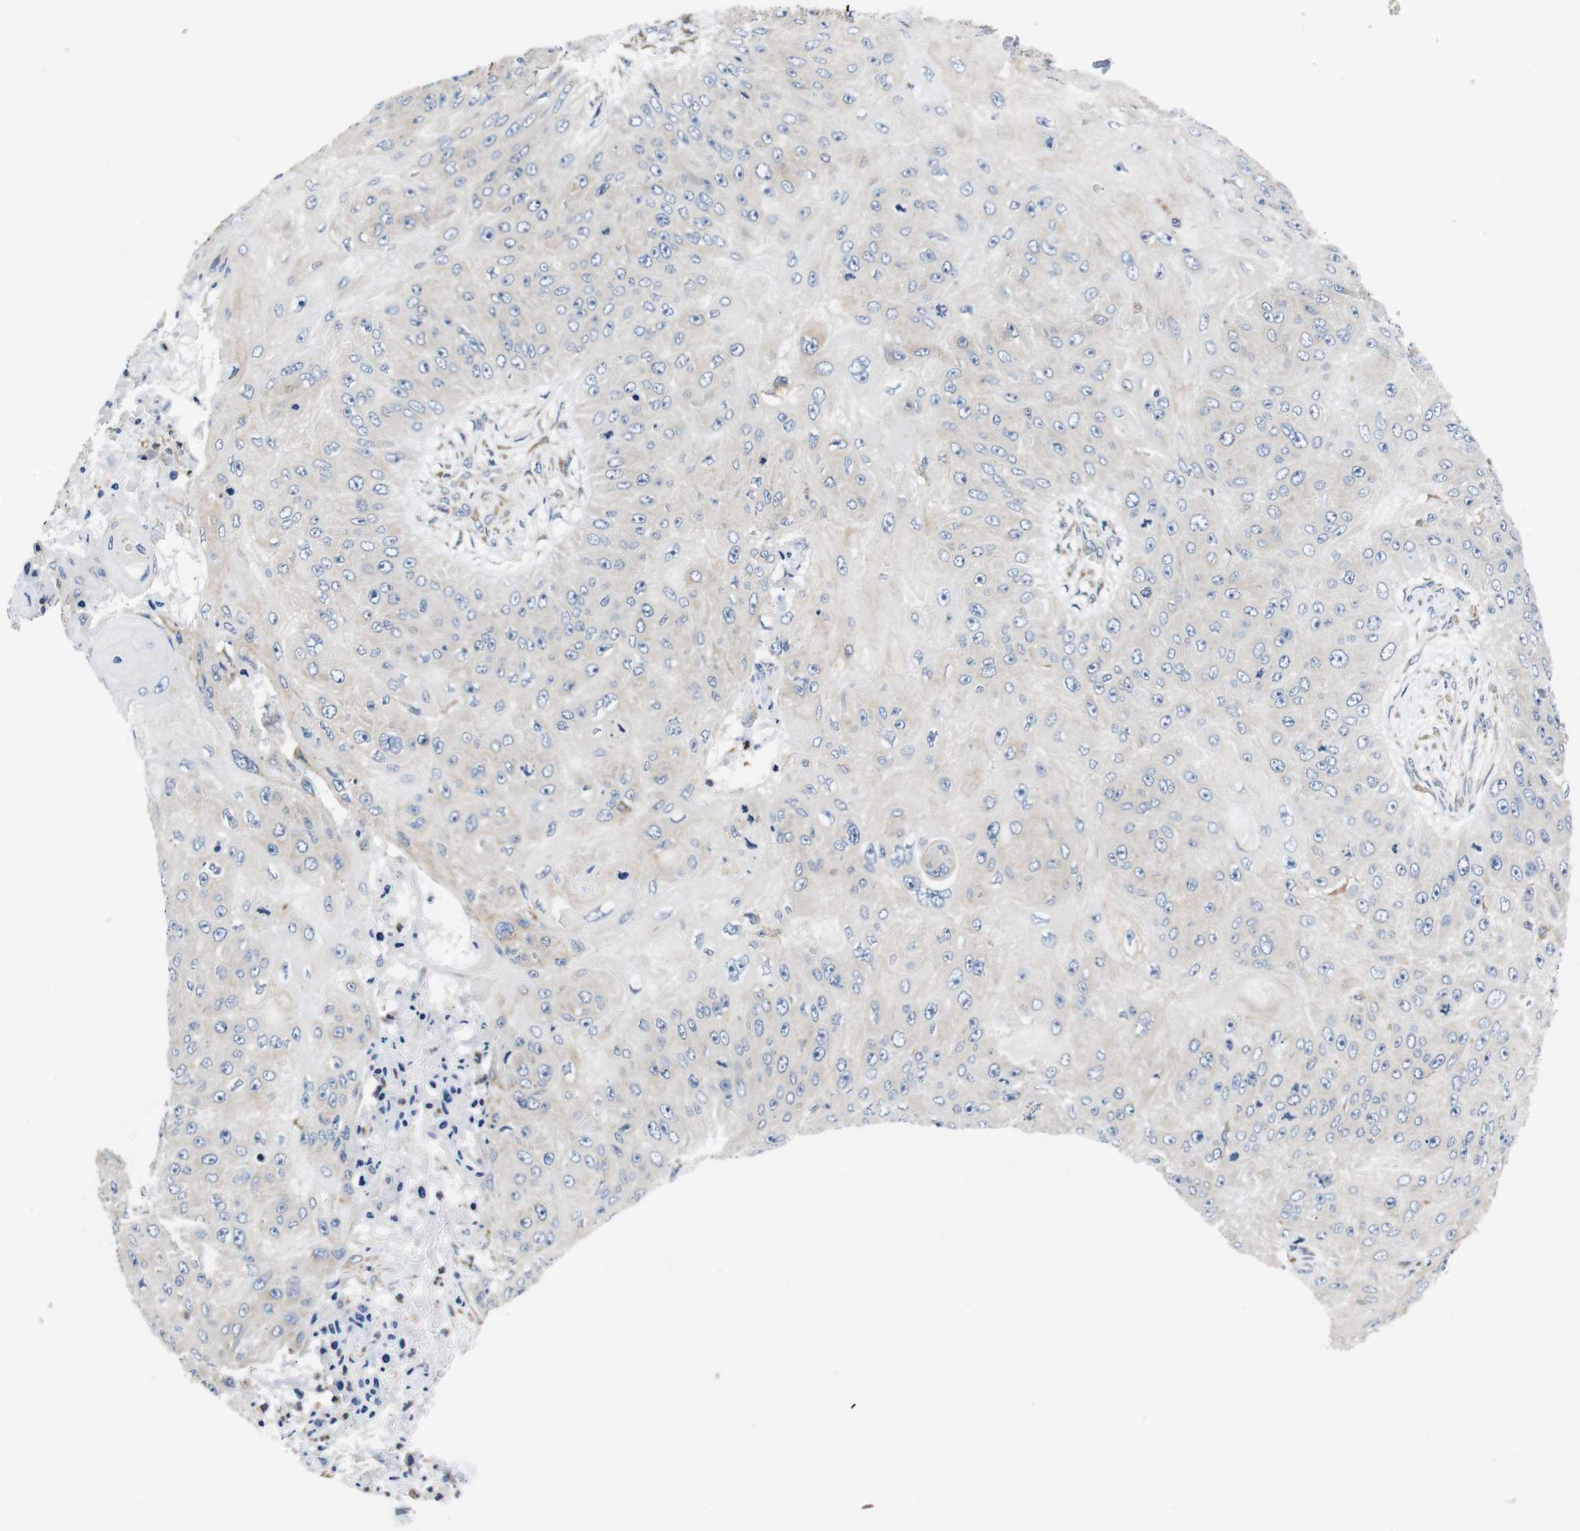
{"staining": {"intensity": "negative", "quantity": "none", "location": "none"}, "tissue": "skin cancer", "cell_type": "Tumor cells", "image_type": "cancer", "snomed": [{"axis": "morphology", "description": "Squamous cell carcinoma, NOS"}, {"axis": "topography", "description": "Skin"}], "caption": "Skin cancer was stained to show a protein in brown. There is no significant staining in tumor cells.", "gene": "MARCHF7", "patient": {"sex": "female", "age": 80}}